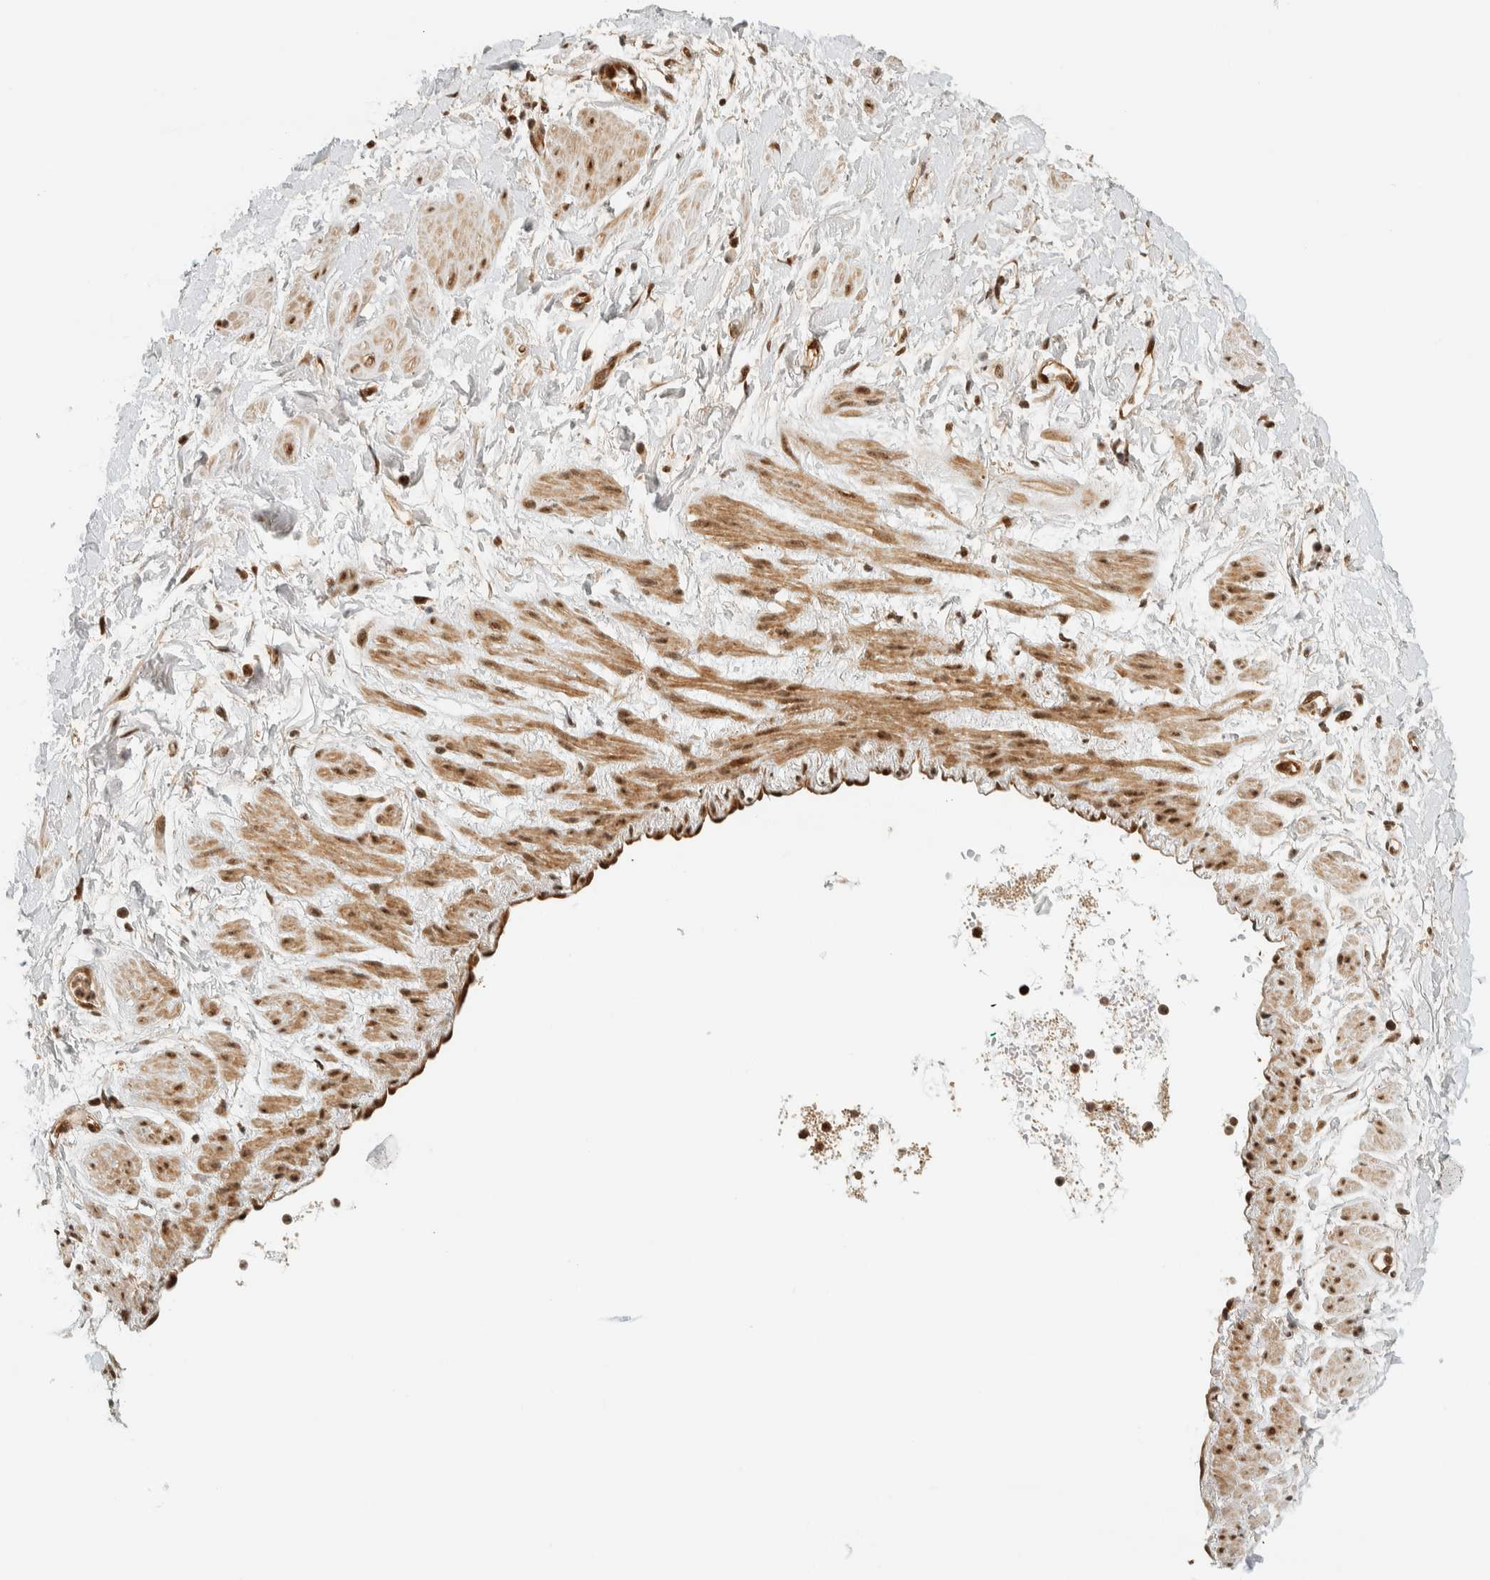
{"staining": {"intensity": "strong", "quantity": ">75%", "location": "nuclear"}, "tissue": "soft tissue", "cell_type": "Fibroblasts", "image_type": "normal", "snomed": [{"axis": "morphology", "description": "Normal tissue, NOS"}, {"axis": "topography", "description": "Soft tissue"}], "caption": "This histopathology image reveals IHC staining of benign human soft tissue, with high strong nuclear positivity in approximately >75% of fibroblasts.", "gene": "SIK1", "patient": {"sex": "male", "age": 72}}